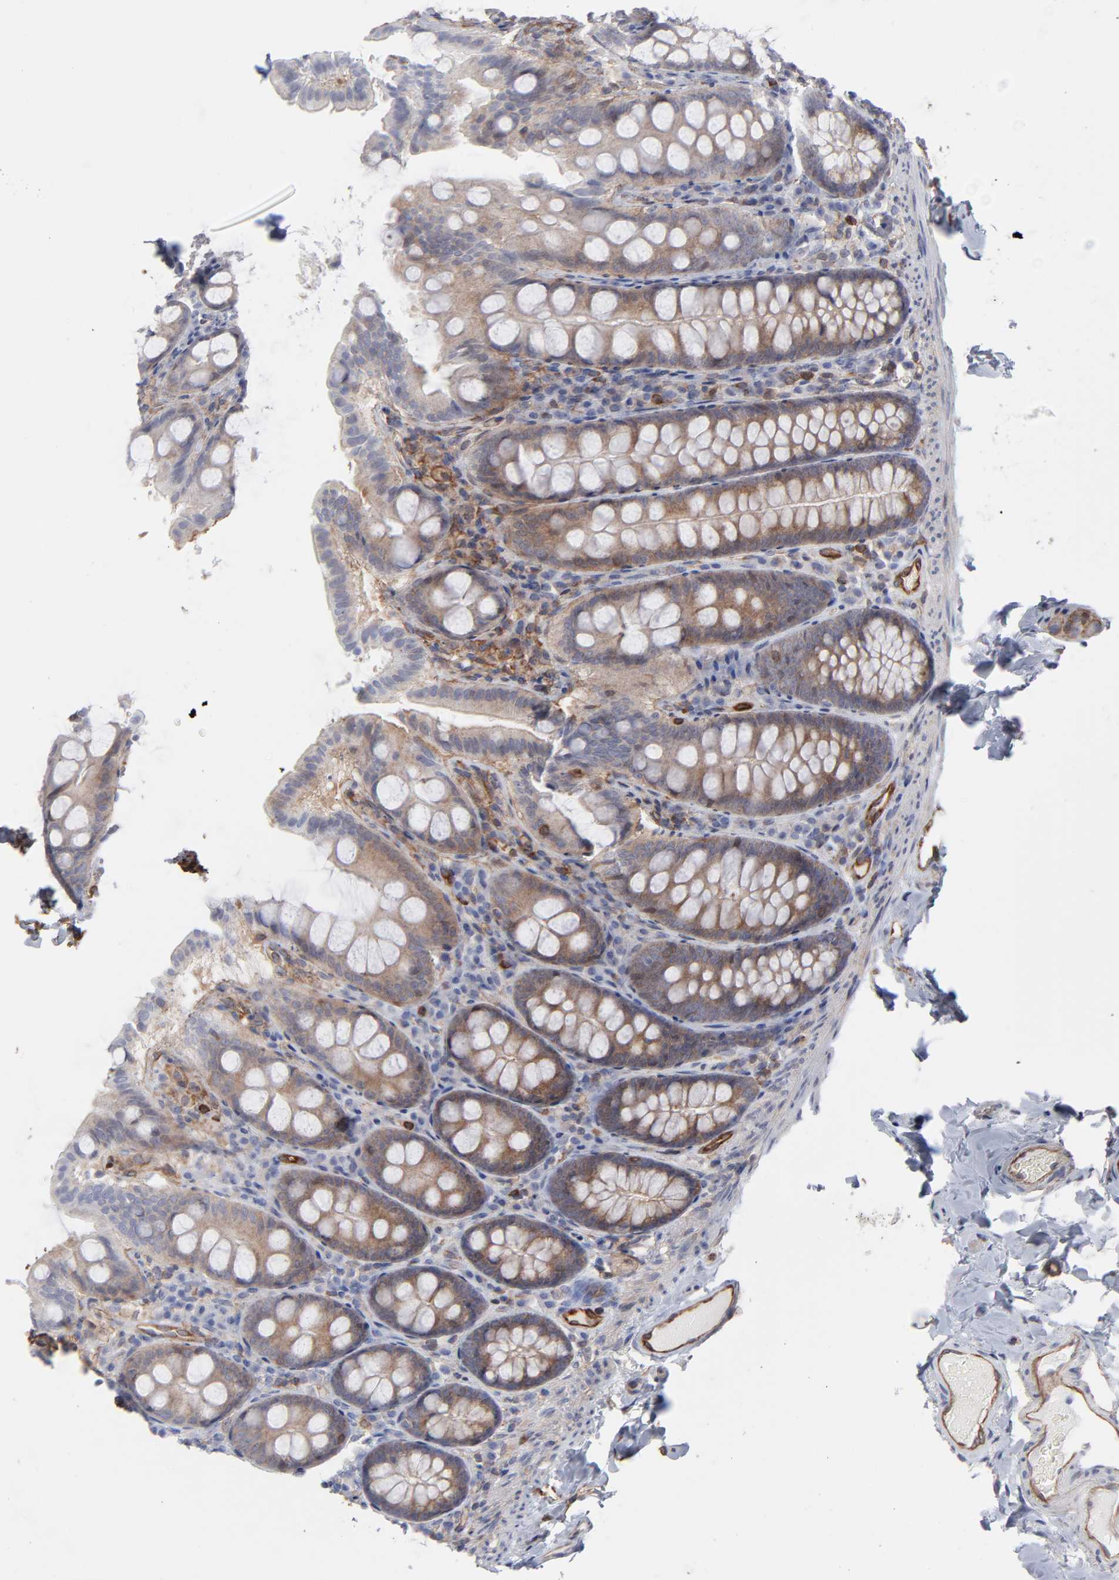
{"staining": {"intensity": "strong", "quantity": ">75%", "location": "cytoplasmic/membranous"}, "tissue": "colon", "cell_type": "Endothelial cells", "image_type": "normal", "snomed": [{"axis": "morphology", "description": "Normal tissue, NOS"}, {"axis": "topography", "description": "Colon"}], "caption": "Endothelial cells display strong cytoplasmic/membranous expression in approximately >75% of cells in unremarkable colon.", "gene": "PXN", "patient": {"sex": "female", "age": 61}}